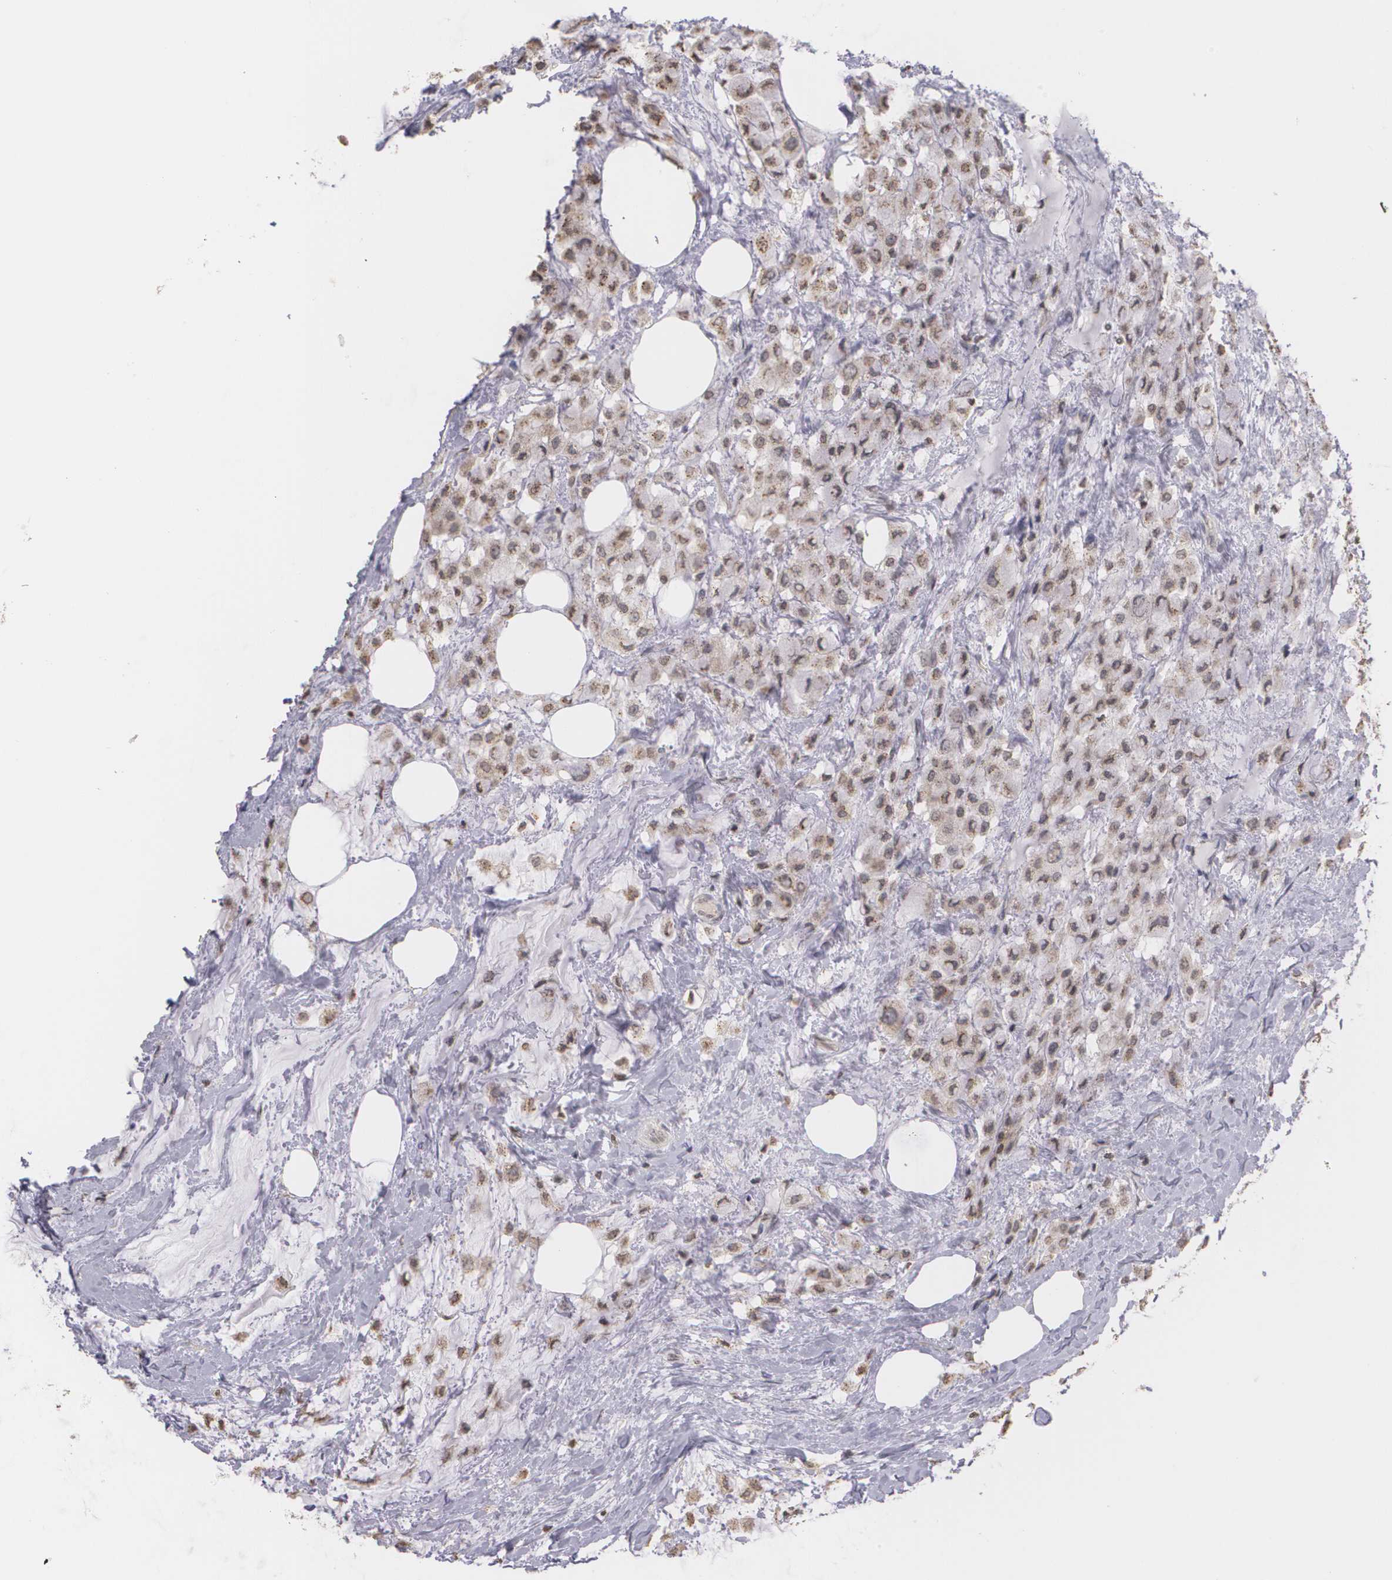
{"staining": {"intensity": "negative", "quantity": "none", "location": "none"}, "tissue": "breast cancer", "cell_type": "Tumor cells", "image_type": "cancer", "snomed": [{"axis": "morphology", "description": "Lobular carcinoma"}, {"axis": "topography", "description": "Breast"}], "caption": "Micrograph shows no protein staining in tumor cells of breast lobular carcinoma tissue.", "gene": "THRB", "patient": {"sex": "female", "age": 85}}